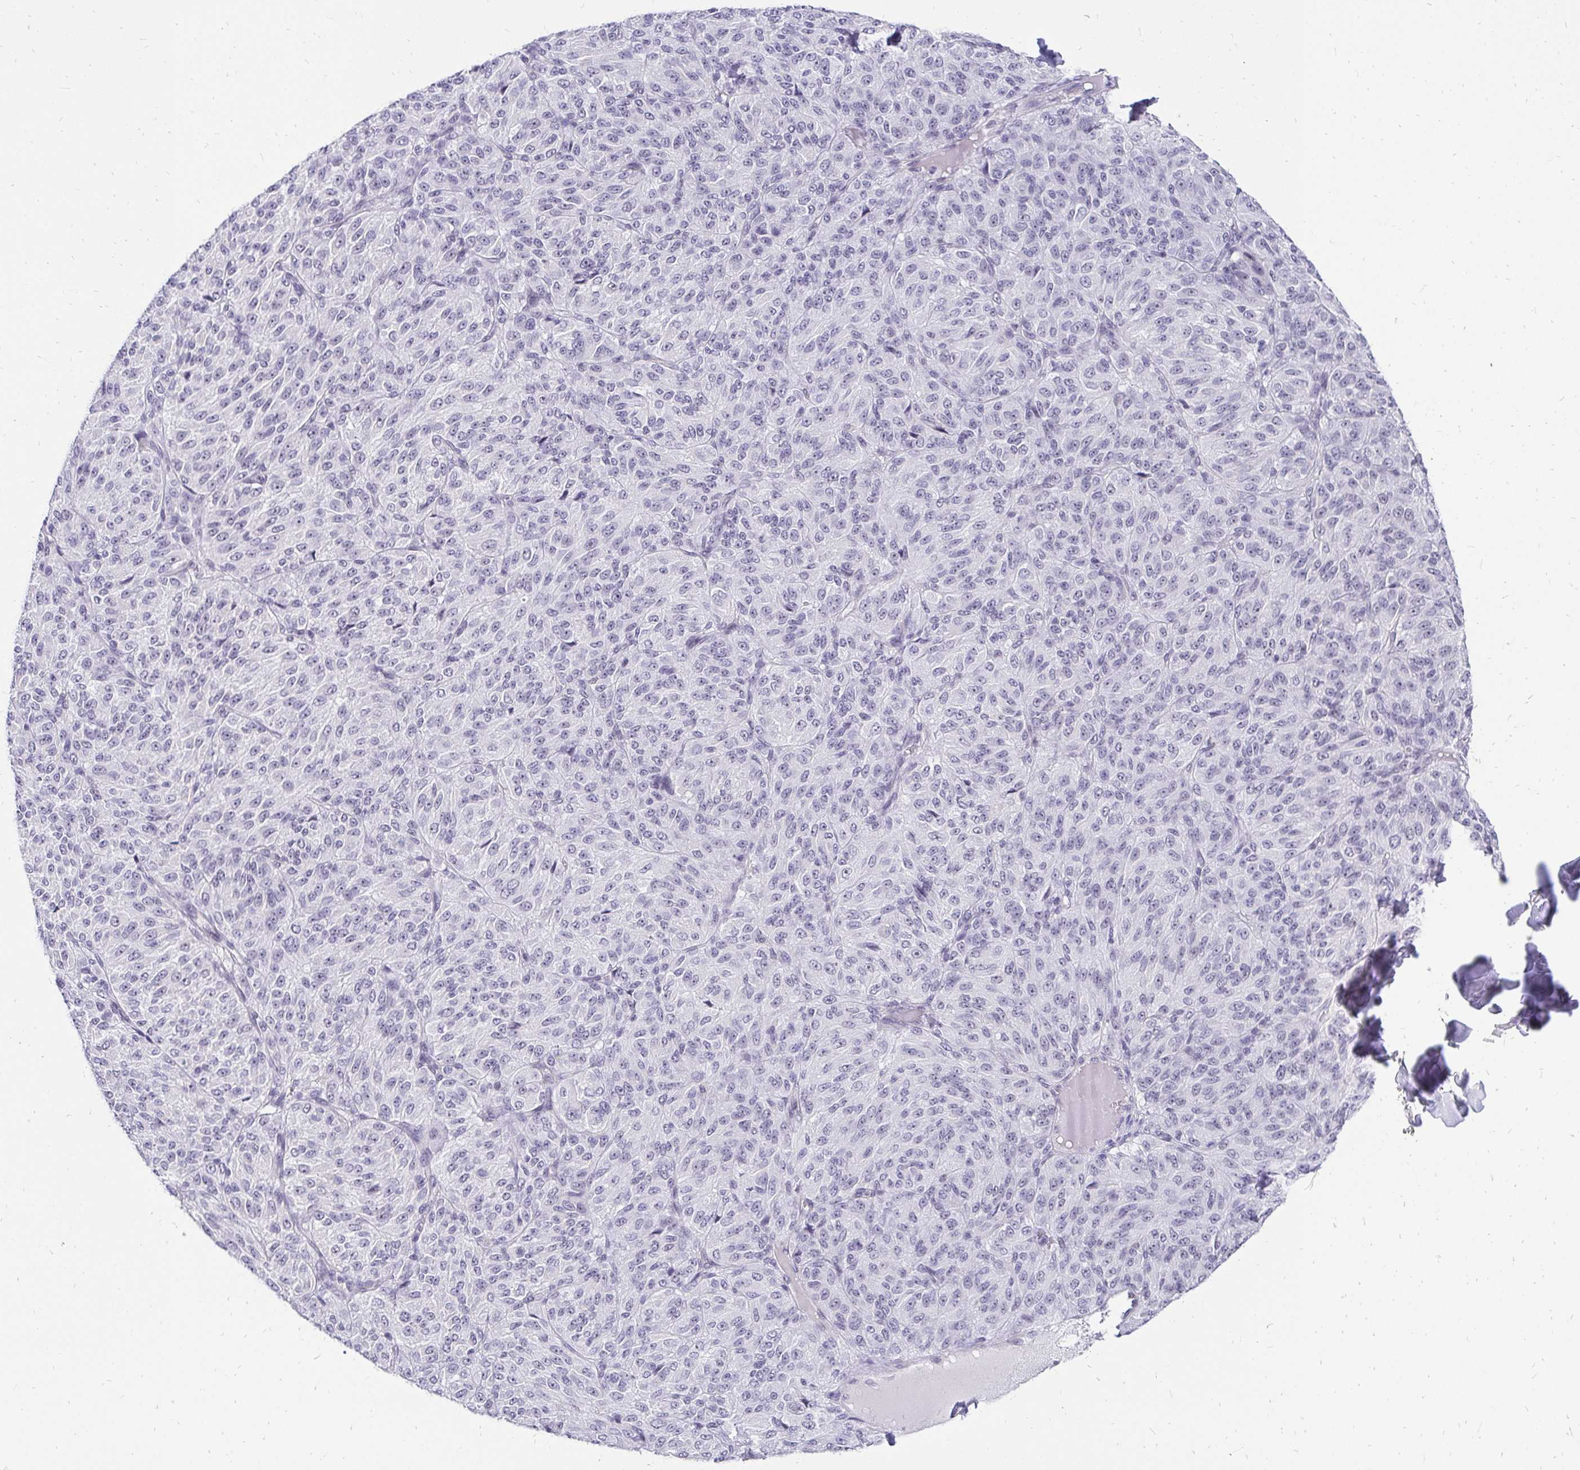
{"staining": {"intensity": "negative", "quantity": "none", "location": "none"}, "tissue": "melanoma", "cell_type": "Tumor cells", "image_type": "cancer", "snomed": [{"axis": "morphology", "description": "Malignant melanoma, Metastatic site"}, {"axis": "topography", "description": "Brain"}], "caption": "Tumor cells show no significant positivity in melanoma.", "gene": "ZNF860", "patient": {"sex": "female", "age": 56}}